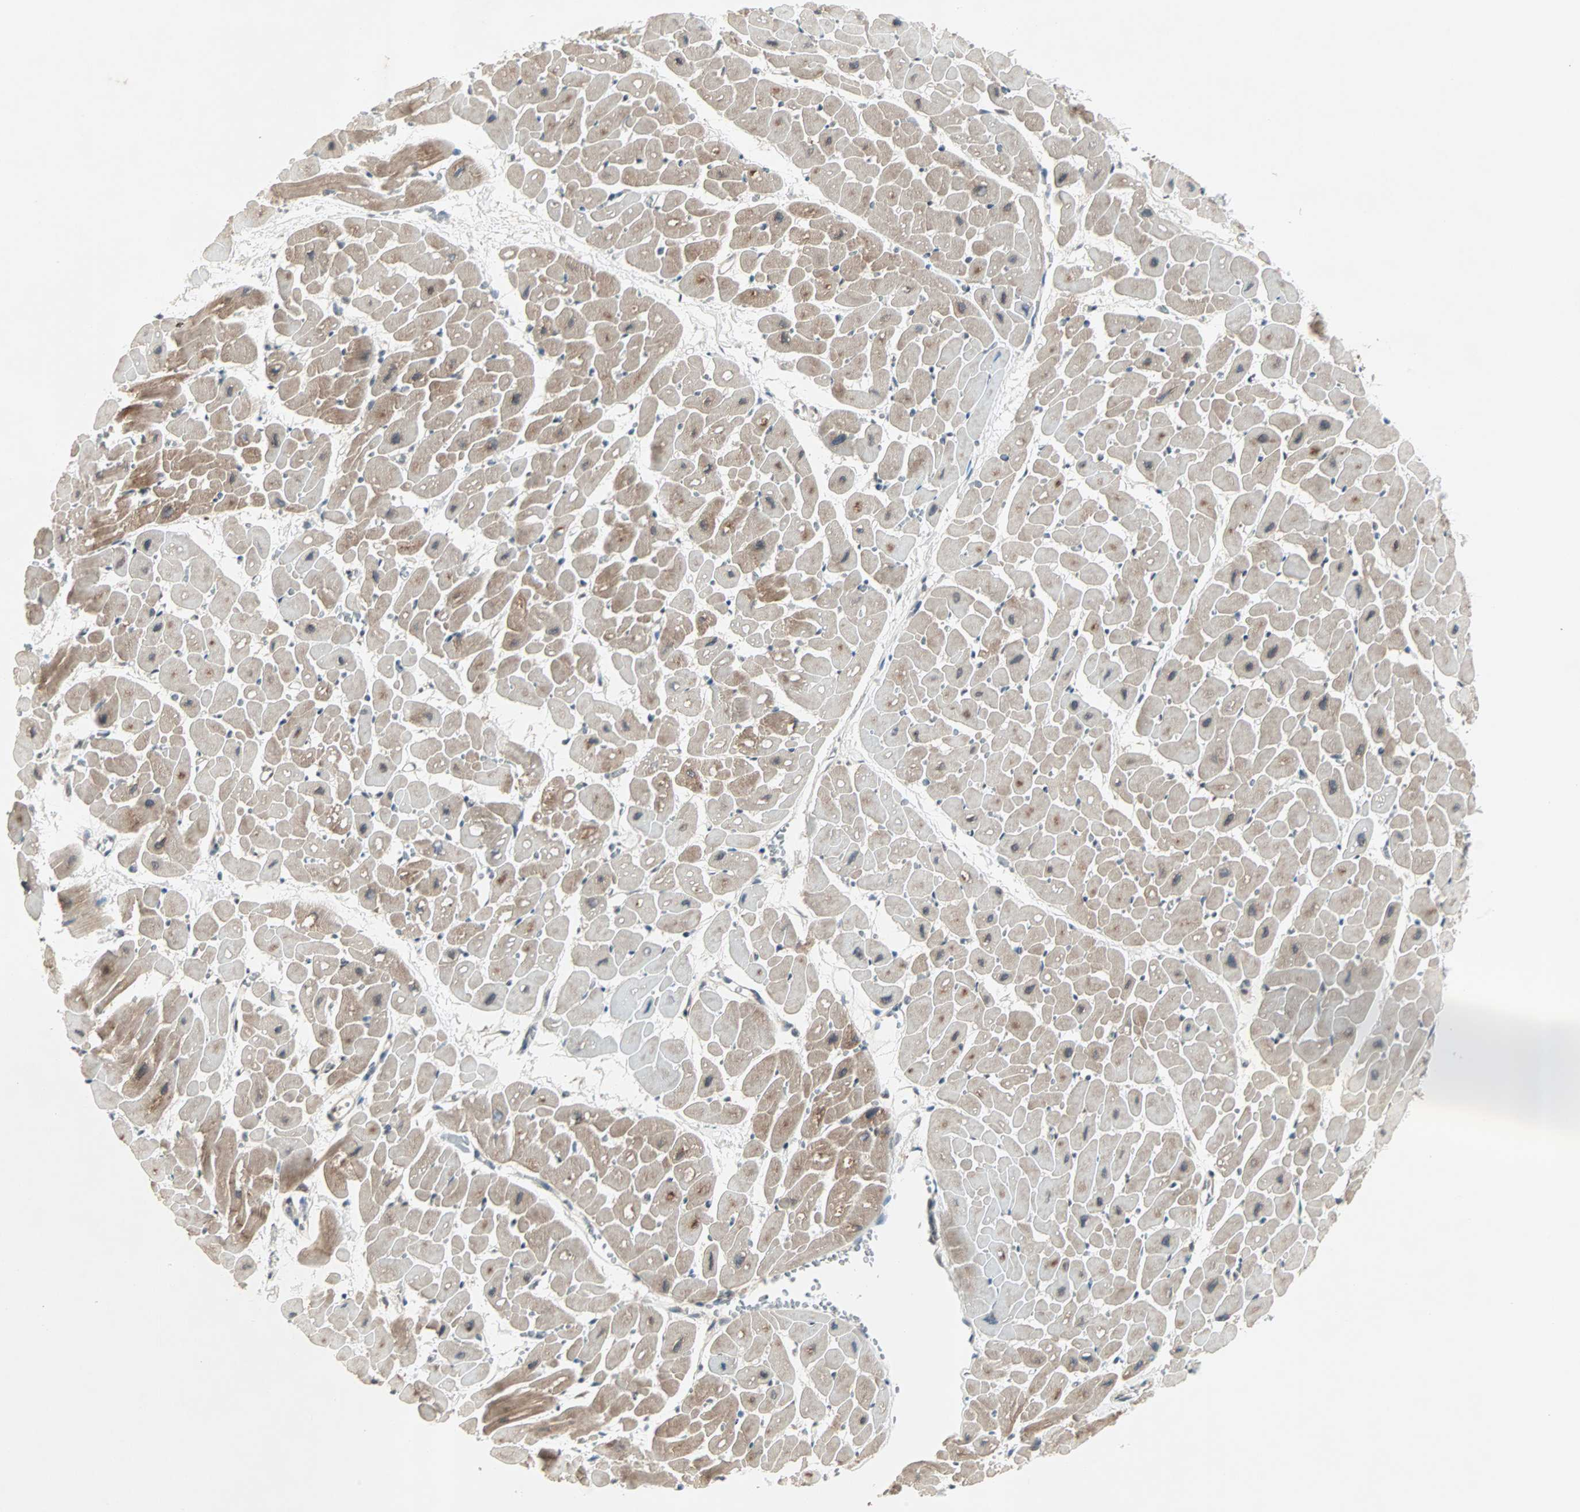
{"staining": {"intensity": "moderate", "quantity": "25%-75%", "location": "cytoplasmic/membranous"}, "tissue": "heart muscle", "cell_type": "Cardiomyocytes", "image_type": "normal", "snomed": [{"axis": "morphology", "description": "Normal tissue, NOS"}, {"axis": "topography", "description": "Heart"}], "caption": "Immunohistochemistry micrograph of benign heart muscle stained for a protein (brown), which reveals medium levels of moderate cytoplasmic/membranous staining in about 25%-75% of cardiomyocytes.", "gene": "PGBD1", "patient": {"sex": "male", "age": 45}}